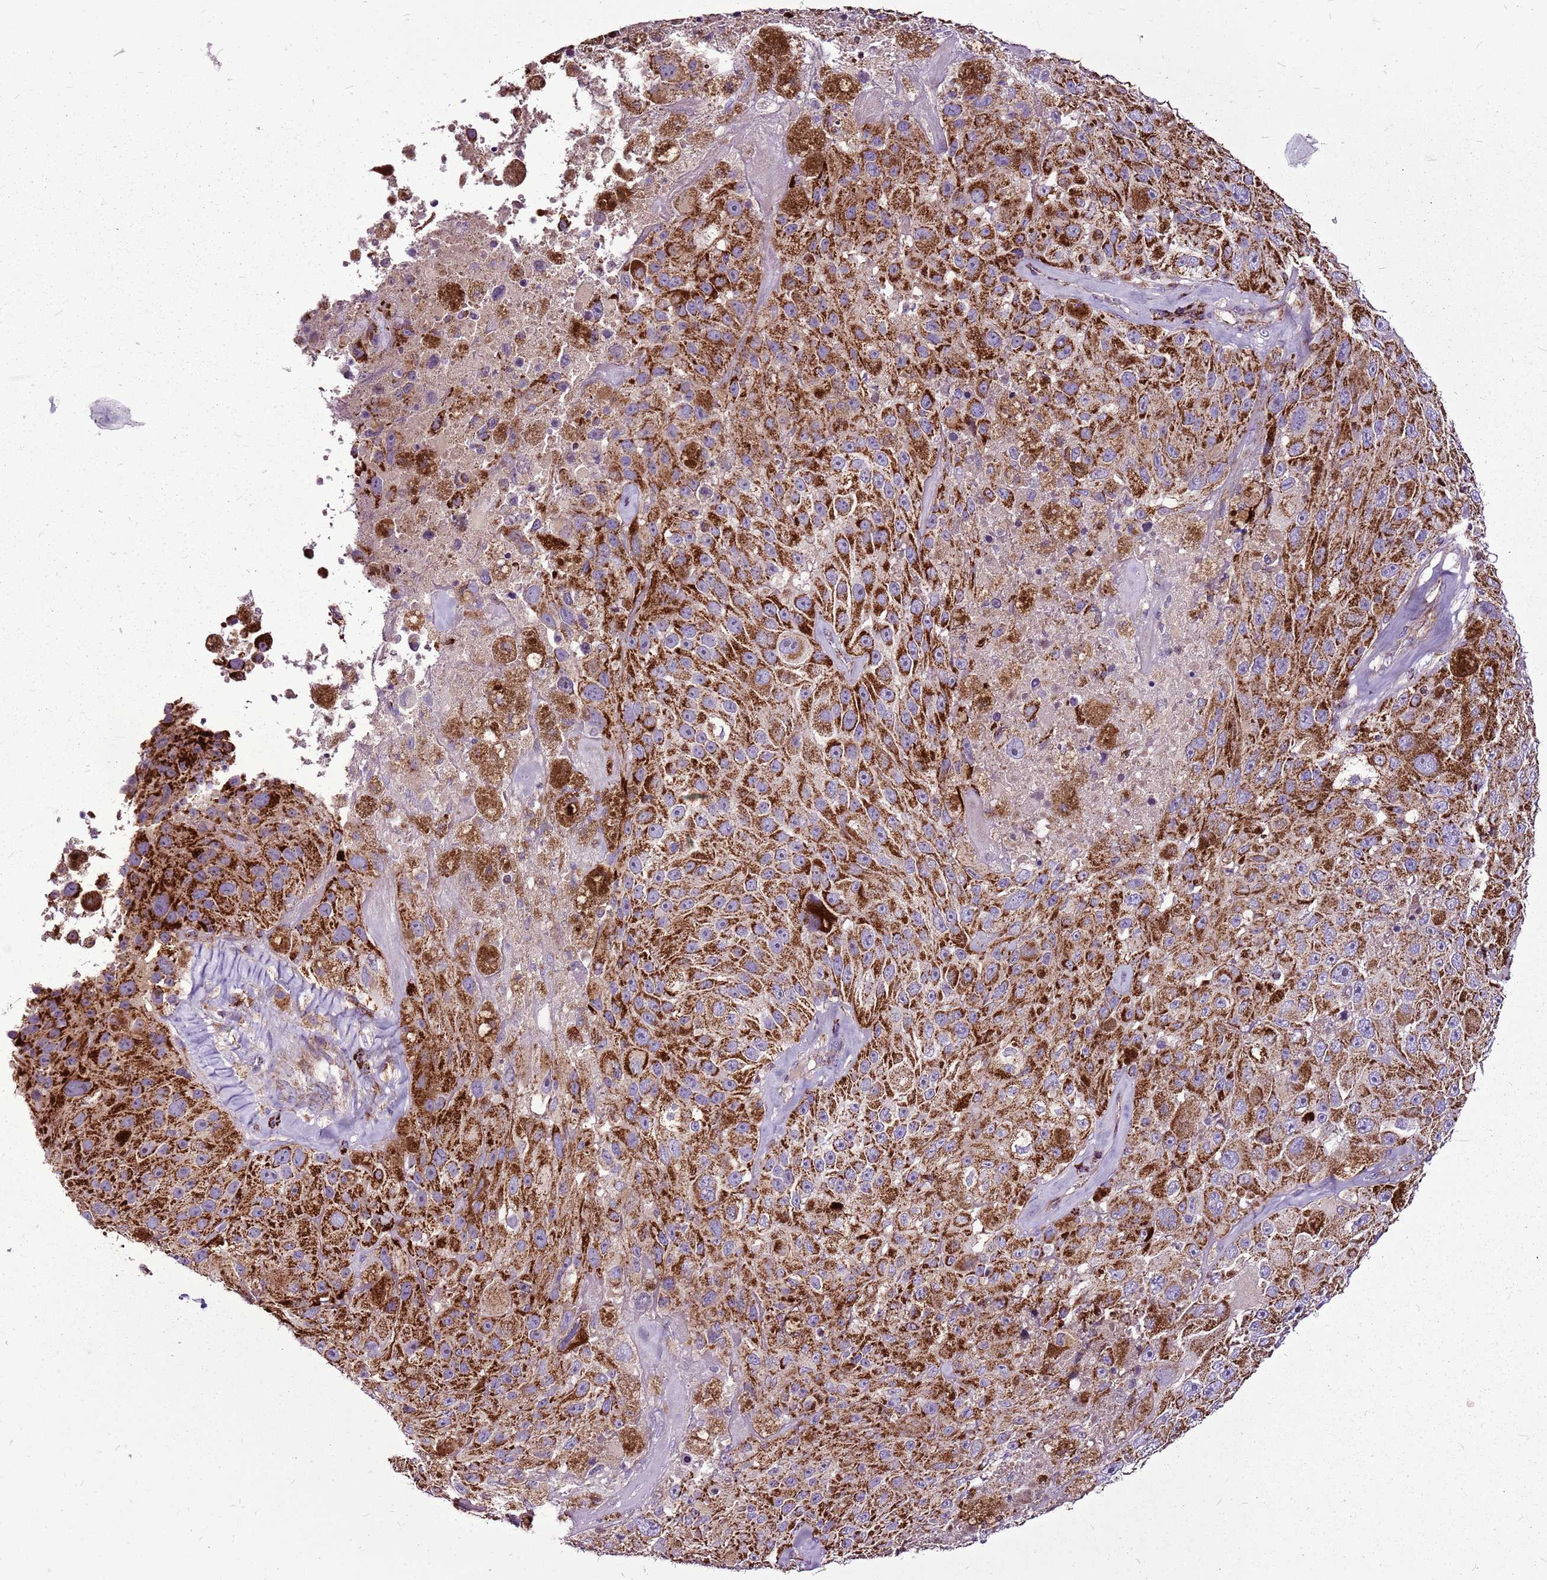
{"staining": {"intensity": "strong", "quantity": ">75%", "location": "cytoplasmic/membranous"}, "tissue": "melanoma", "cell_type": "Tumor cells", "image_type": "cancer", "snomed": [{"axis": "morphology", "description": "Malignant melanoma, Metastatic site"}, {"axis": "topography", "description": "Lymph node"}], "caption": "Strong cytoplasmic/membranous positivity is identified in approximately >75% of tumor cells in malignant melanoma (metastatic site).", "gene": "GCDH", "patient": {"sex": "male", "age": 62}}